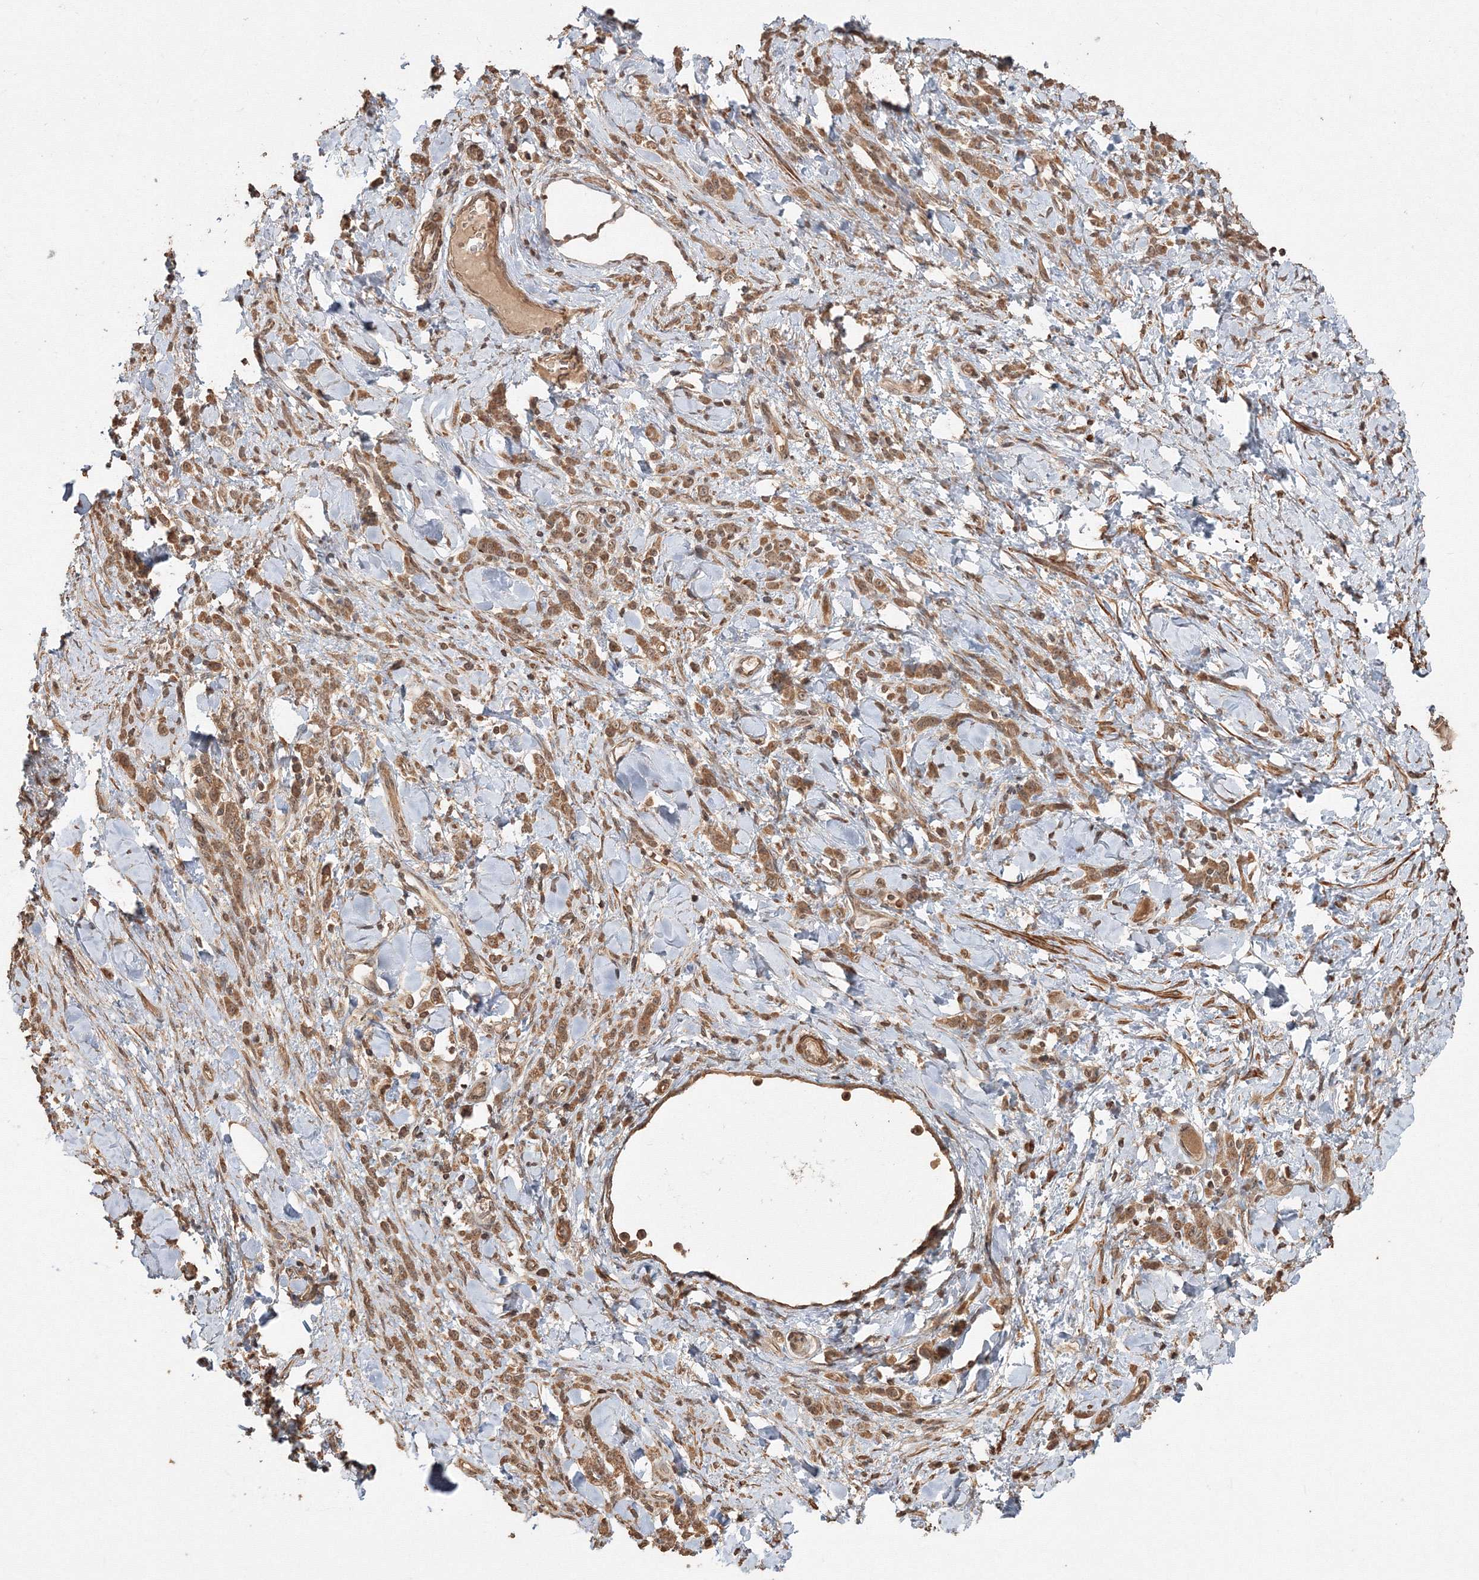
{"staining": {"intensity": "moderate", "quantity": ">75%", "location": "cytoplasmic/membranous"}, "tissue": "stomach cancer", "cell_type": "Tumor cells", "image_type": "cancer", "snomed": [{"axis": "morphology", "description": "Normal tissue, NOS"}, {"axis": "morphology", "description": "Adenocarcinoma, NOS"}, {"axis": "topography", "description": "Stomach"}], "caption": "Immunohistochemistry histopathology image of stomach cancer (adenocarcinoma) stained for a protein (brown), which exhibits medium levels of moderate cytoplasmic/membranous expression in approximately >75% of tumor cells.", "gene": "CCDC122", "patient": {"sex": "male", "age": 82}}